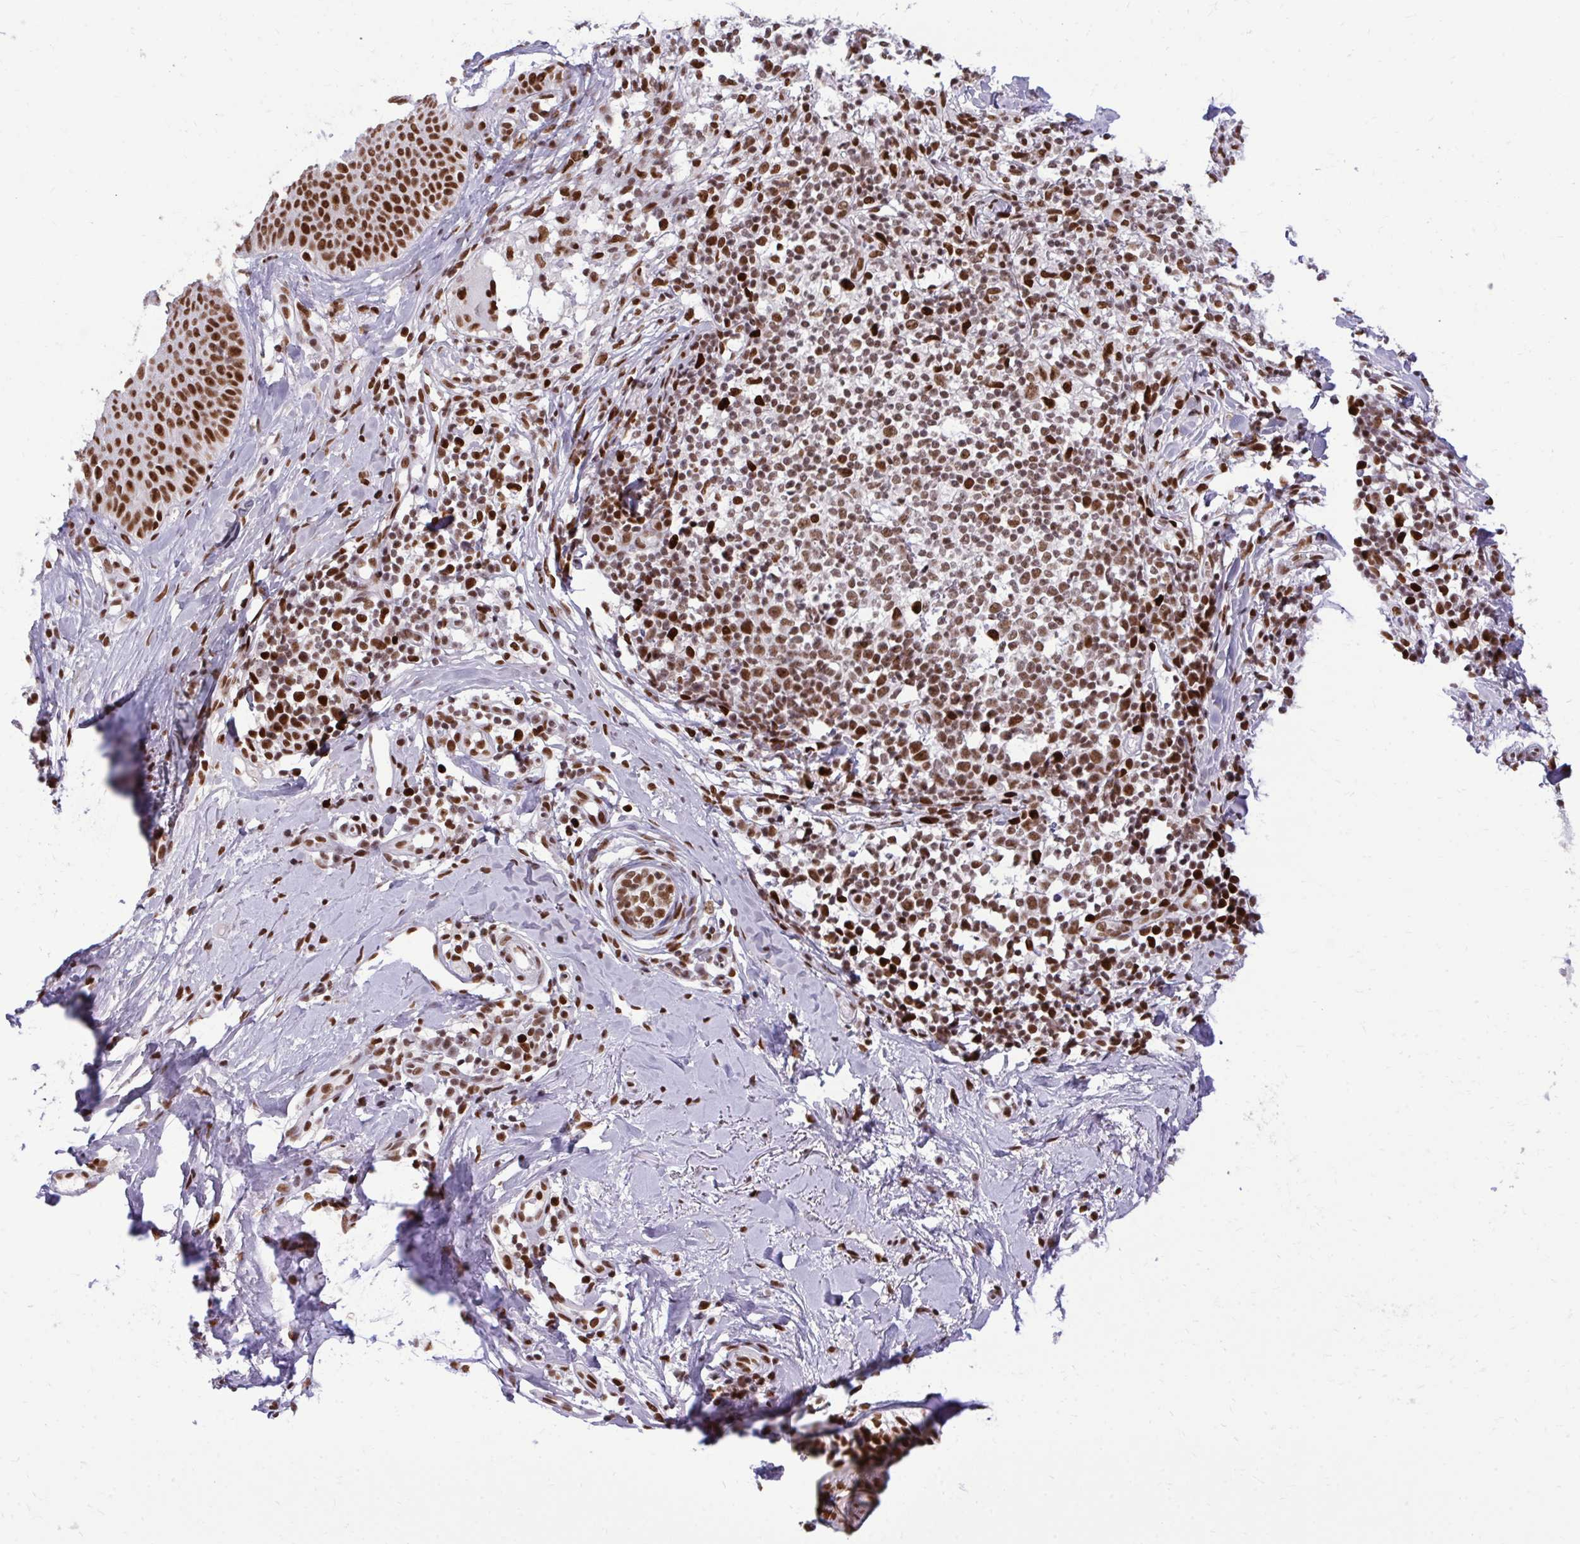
{"staining": {"intensity": "strong", "quantity": ">75%", "location": "nuclear"}, "tissue": "skin cancer", "cell_type": "Tumor cells", "image_type": "cancer", "snomed": [{"axis": "morphology", "description": "Basal cell carcinoma"}, {"axis": "topography", "description": "Skin"}, {"axis": "topography", "description": "Skin of face"}], "caption": "Immunohistochemistry (IHC) image of skin cancer stained for a protein (brown), which displays high levels of strong nuclear staining in approximately >75% of tumor cells.", "gene": "CDYL", "patient": {"sex": "male", "age": 56}}